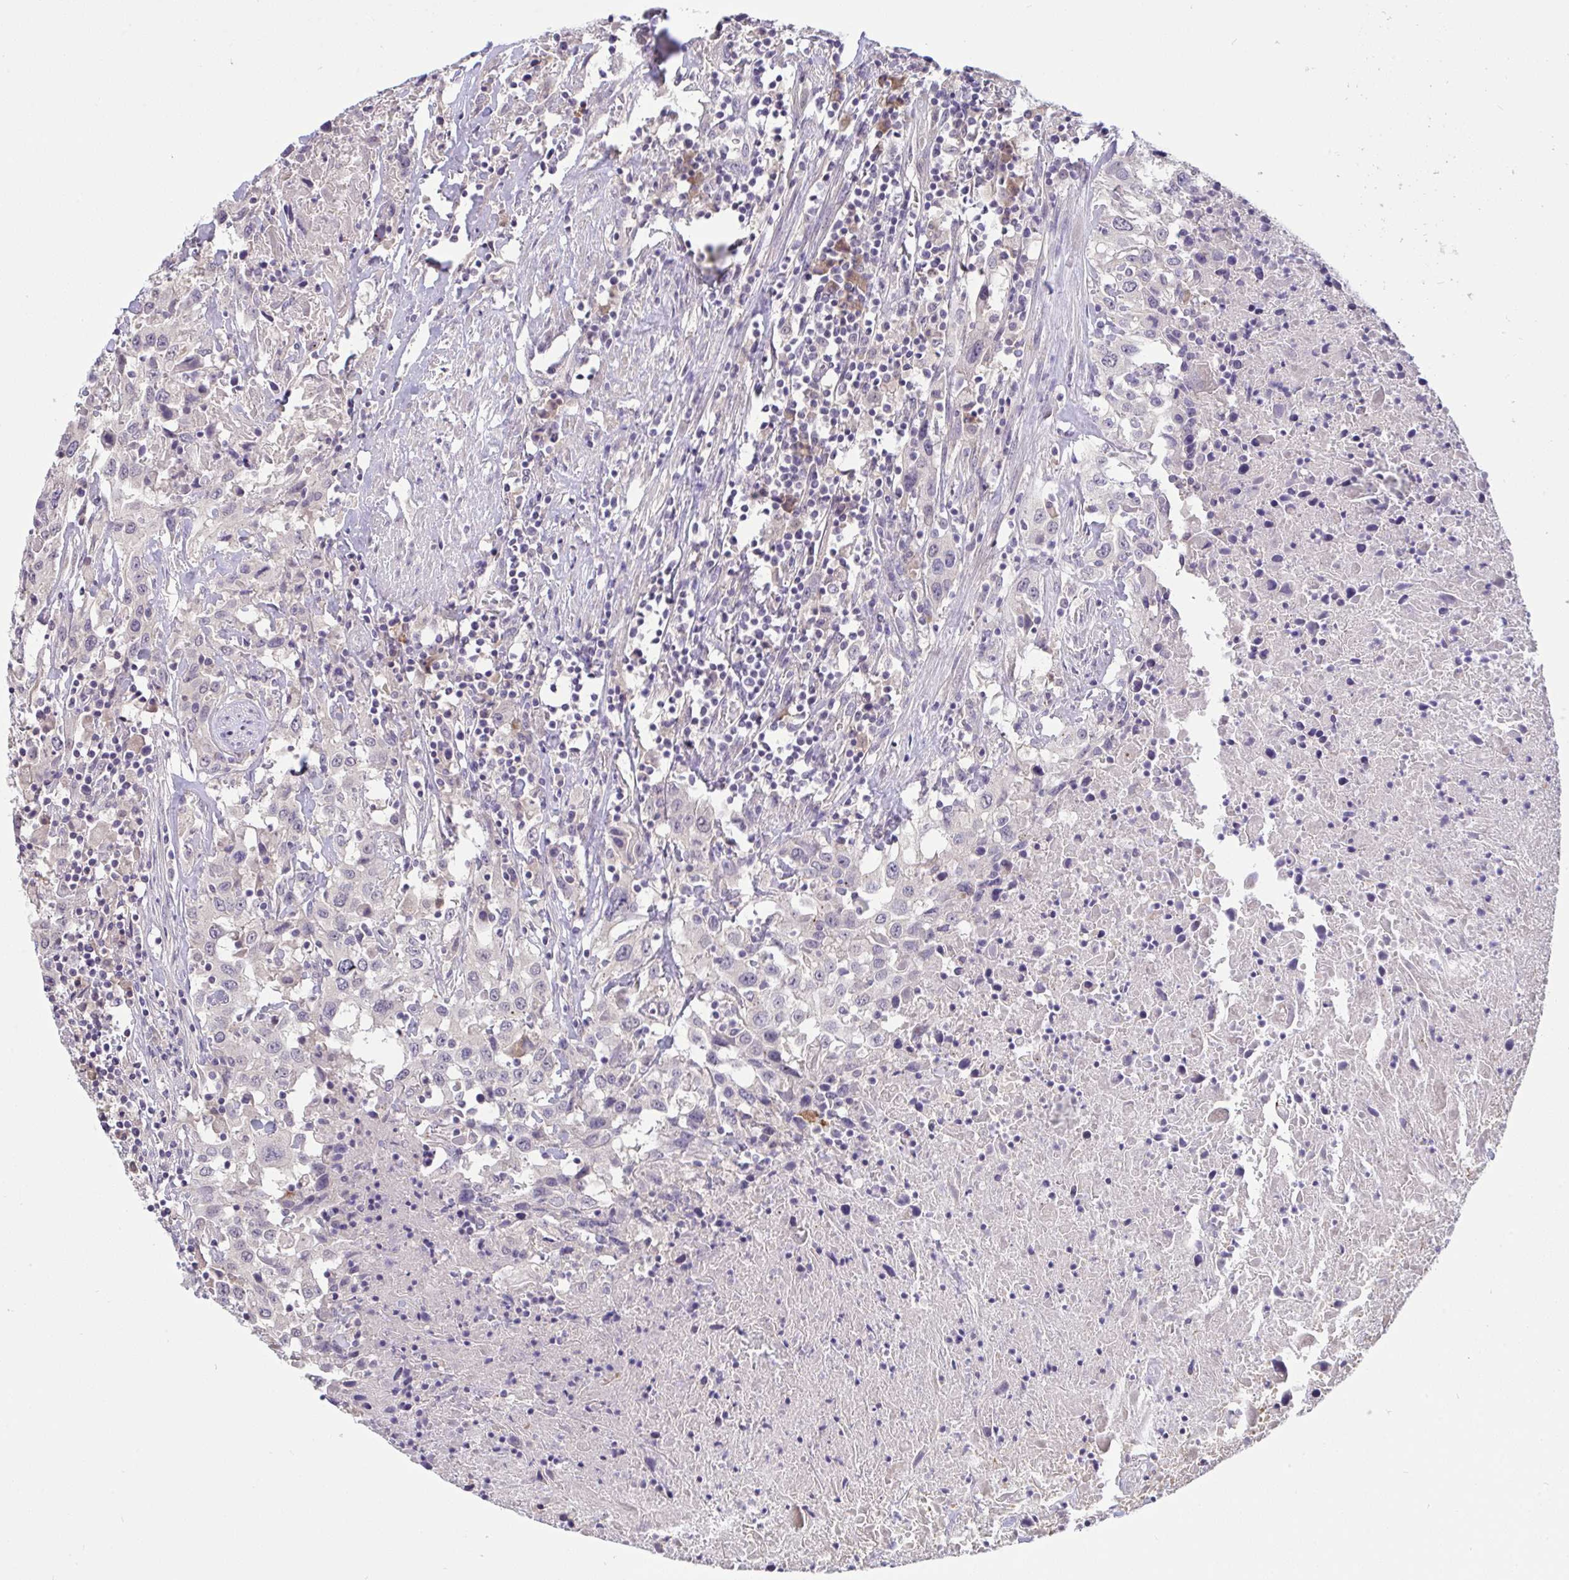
{"staining": {"intensity": "negative", "quantity": "none", "location": "none"}, "tissue": "urothelial cancer", "cell_type": "Tumor cells", "image_type": "cancer", "snomed": [{"axis": "morphology", "description": "Urothelial carcinoma, High grade"}, {"axis": "topography", "description": "Urinary bladder"}], "caption": "Urothelial cancer stained for a protein using immunohistochemistry displays no staining tumor cells.", "gene": "TMEM41A", "patient": {"sex": "male", "age": 61}}